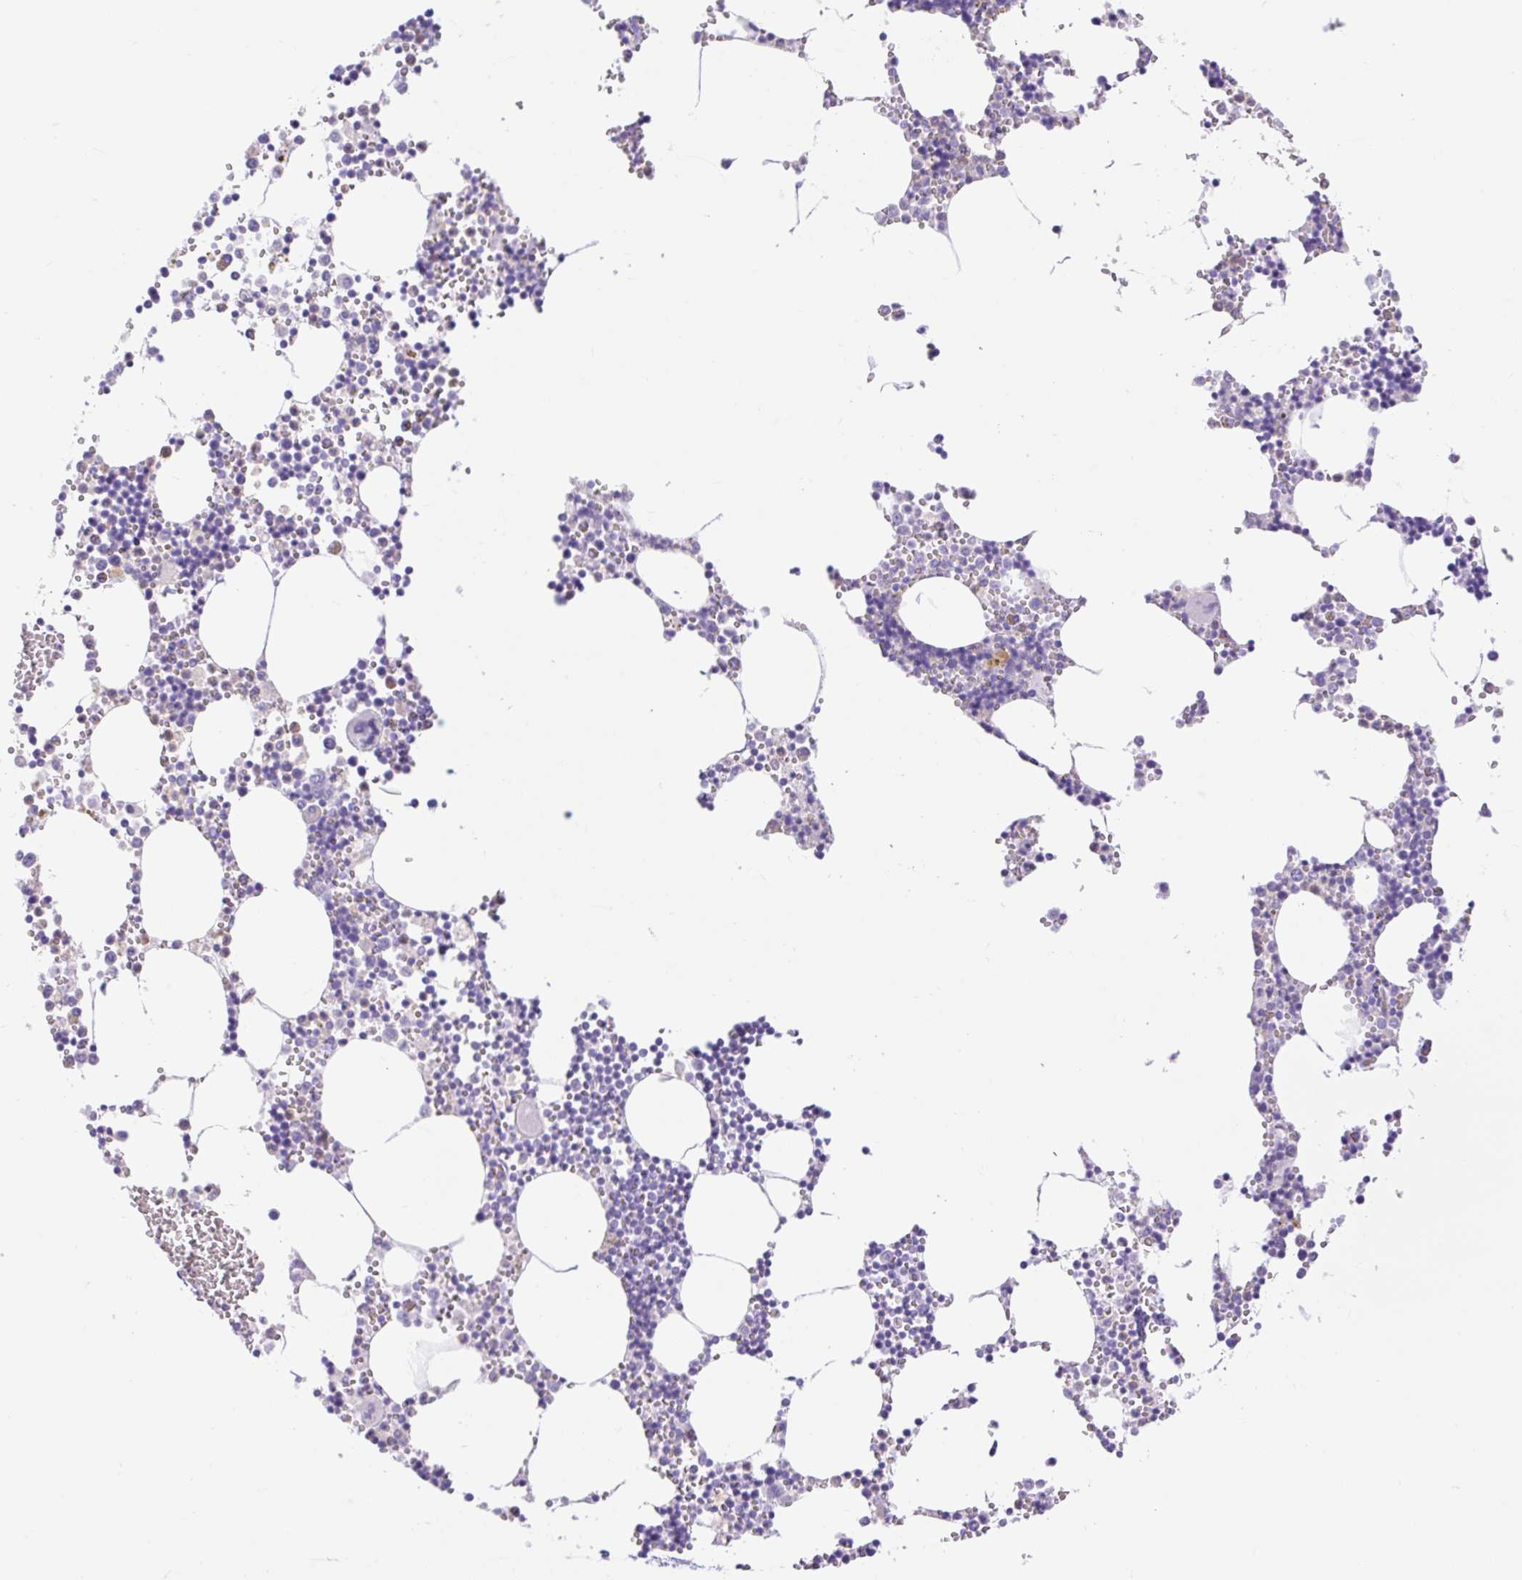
{"staining": {"intensity": "negative", "quantity": "none", "location": "none"}, "tissue": "bone marrow", "cell_type": "Hematopoietic cells", "image_type": "normal", "snomed": [{"axis": "morphology", "description": "Normal tissue, NOS"}, {"axis": "topography", "description": "Bone marrow"}], "caption": "Hematopoietic cells show no significant expression in benign bone marrow. The staining was performed using DAB (3,3'-diaminobenzidine) to visualize the protein expression in brown, while the nuclei were stained in blue with hematoxylin (Magnification: 20x).", "gene": "SLC25A40", "patient": {"sex": "male", "age": 54}}